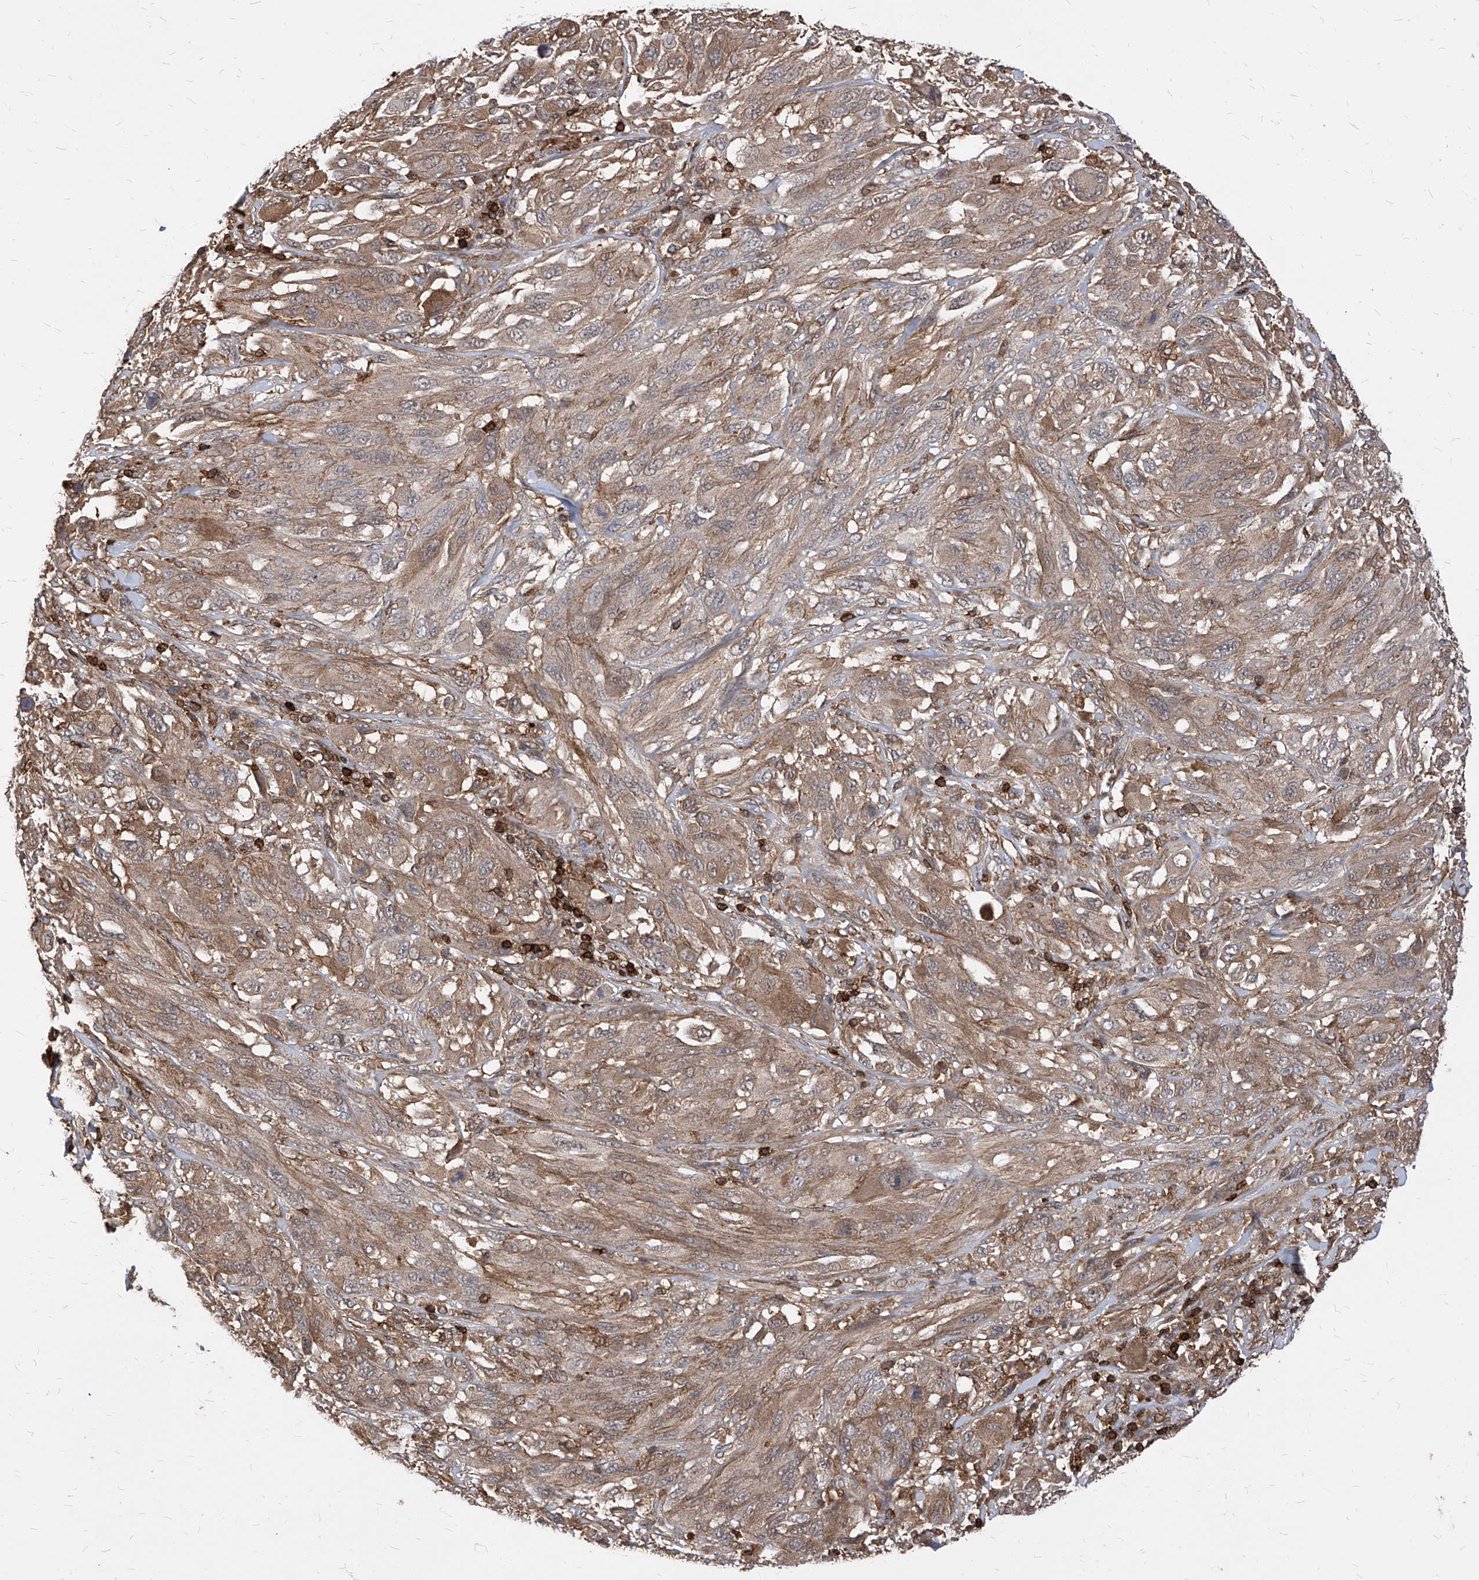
{"staining": {"intensity": "moderate", "quantity": "25%-75%", "location": "cytoplasmic/membranous"}, "tissue": "melanoma", "cell_type": "Tumor cells", "image_type": "cancer", "snomed": [{"axis": "morphology", "description": "Malignant melanoma, NOS"}, {"axis": "topography", "description": "Skin"}], "caption": "An image of human malignant melanoma stained for a protein demonstrates moderate cytoplasmic/membranous brown staining in tumor cells.", "gene": "ABRACL", "patient": {"sex": "female", "age": 91}}